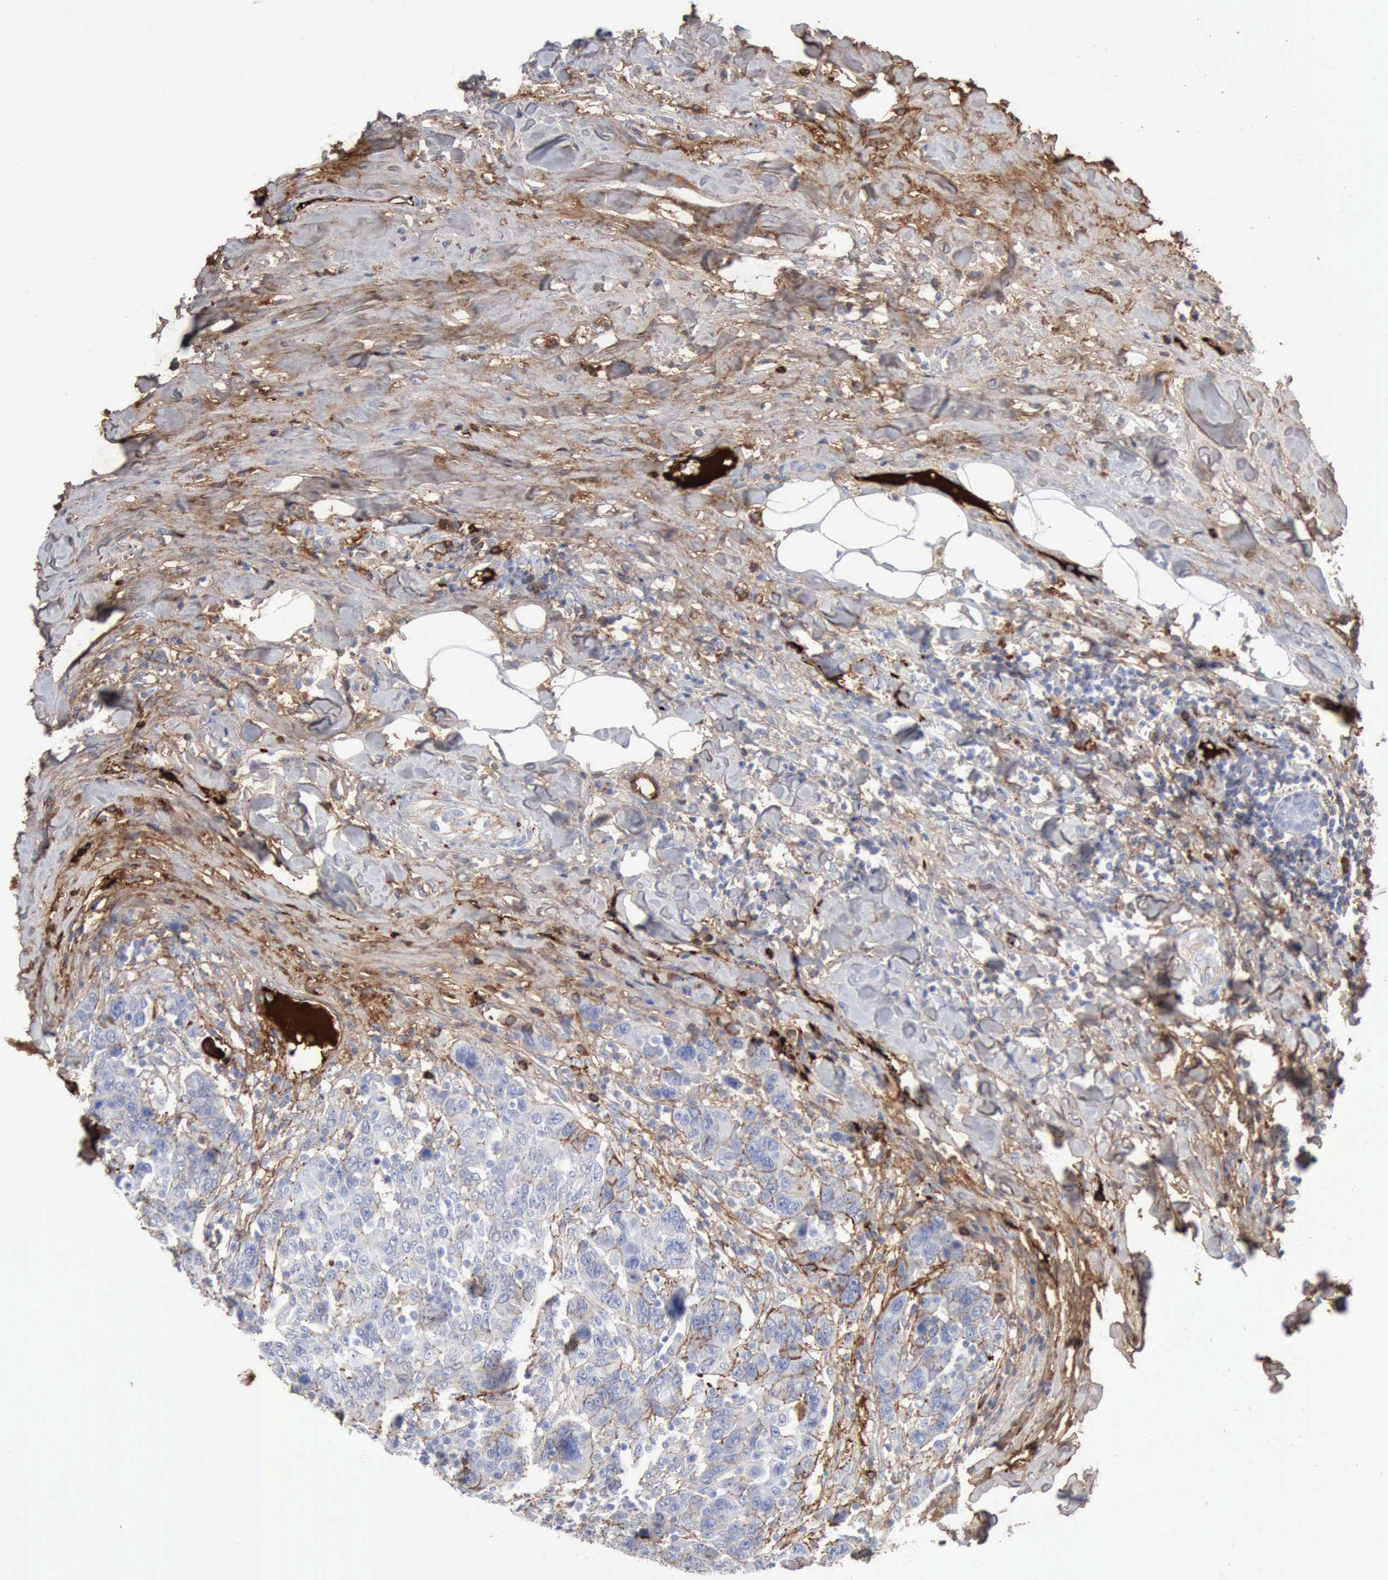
{"staining": {"intensity": "negative", "quantity": "none", "location": "none"}, "tissue": "breast cancer", "cell_type": "Tumor cells", "image_type": "cancer", "snomed": [{"axis": "morphology", "description": "Duct carcinoma"}, {"axis": "topography", "description": "Breast"}], "caption": "Histopathology image shows no protein expression in tumor cells of breast cancer (infiltrating ductal carcinoma) tissue.", "gene": "C4BPA", "patient": {"sex": "female", "age": 37}}